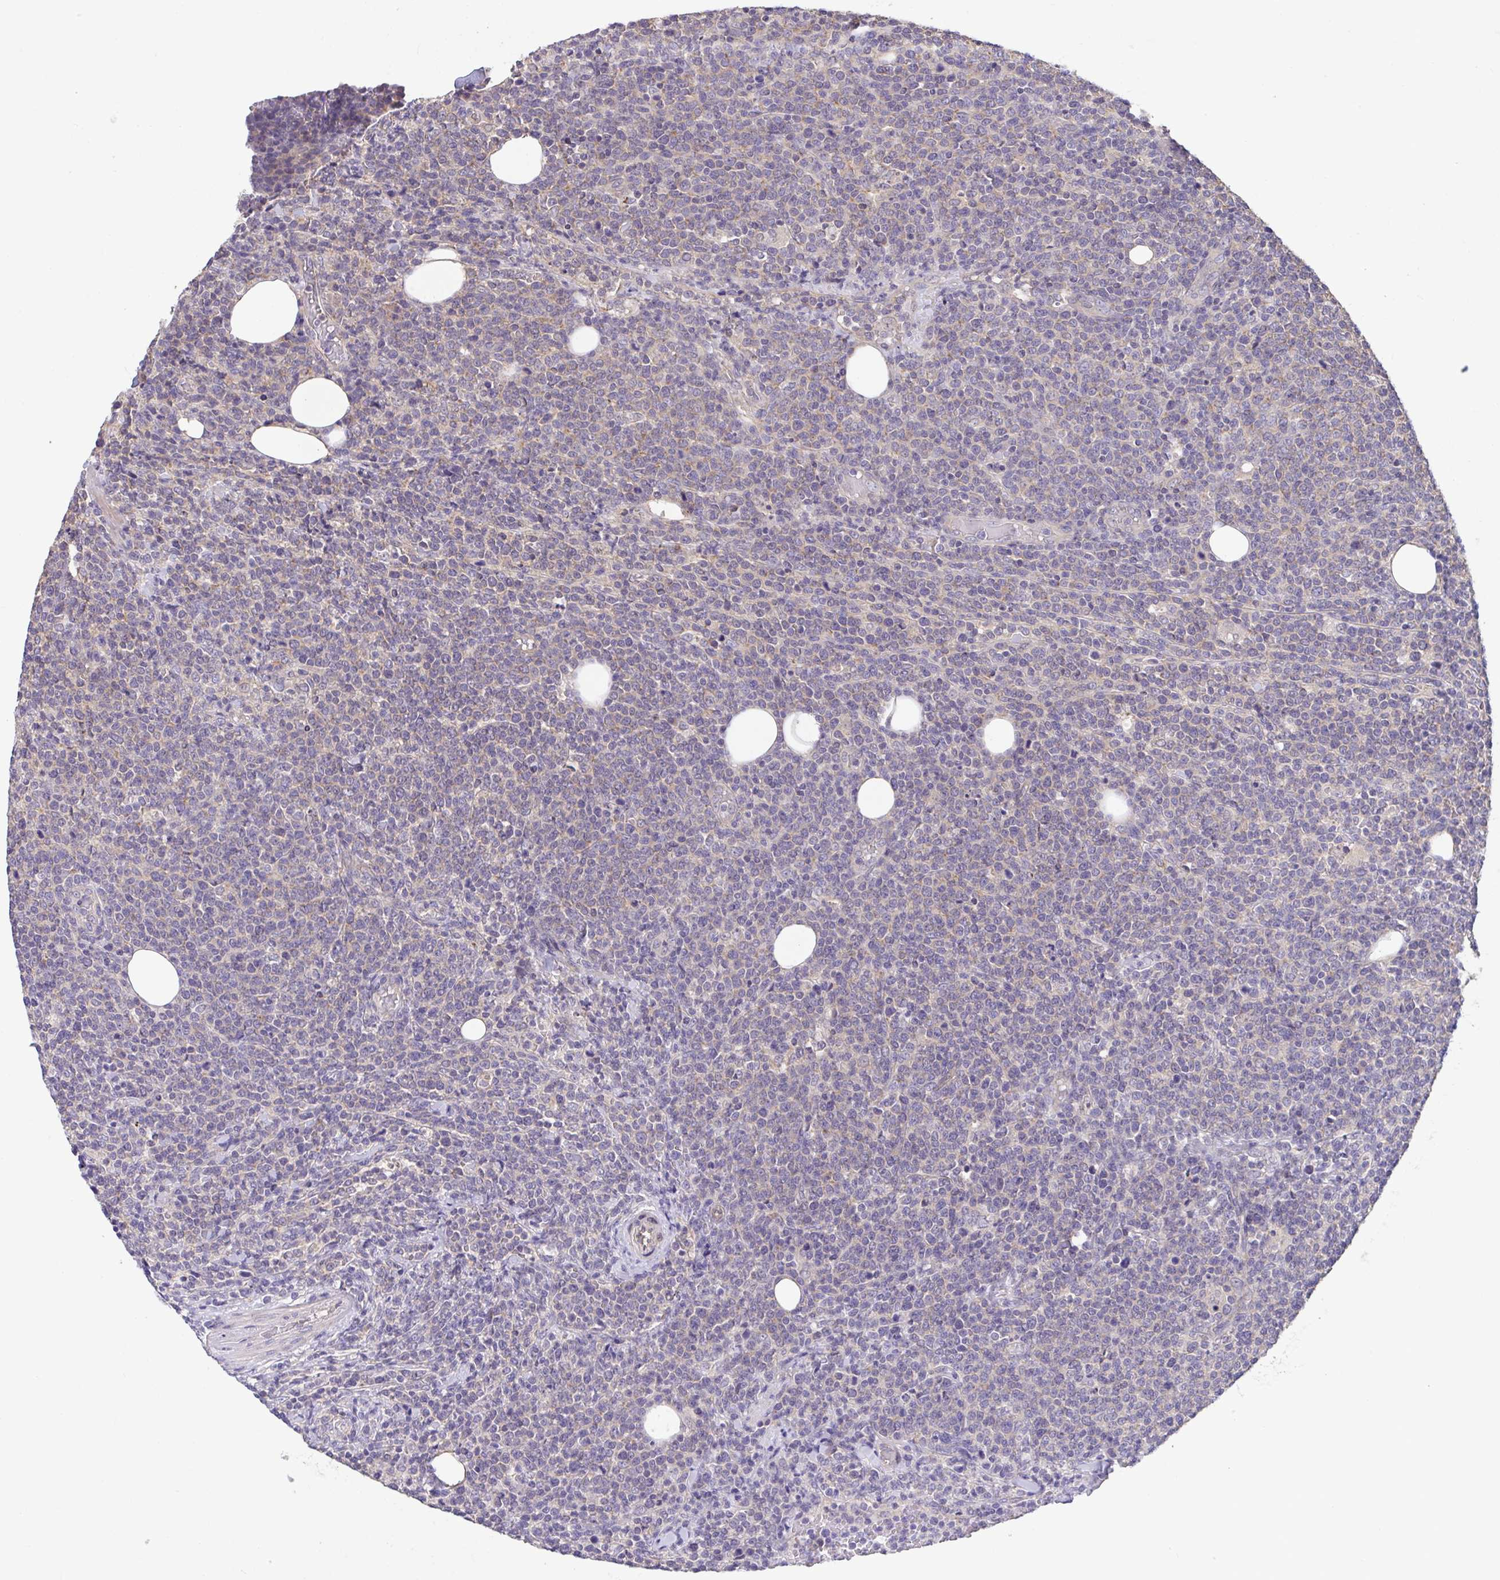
{"staining": {"intensity": "negative", "quantity": "none", "location": "none"}, "tissue": "lymphoma", "cell_type": "Tumor cells", "image_type": "cancer", "snomed": [{"axis": "morphology", "description": "Malignant lymphoma, non-Hodgkin's type, High grade"}, {"axis": "topography", "description": "Lymph node"}], "caption": "Tumor cells show no significant protein expression in malignant lymphoma, non-Hodgkin's type (high-grade).", "gene": "RHOXF1", "patient": {"sex": "male", "age": 61}}